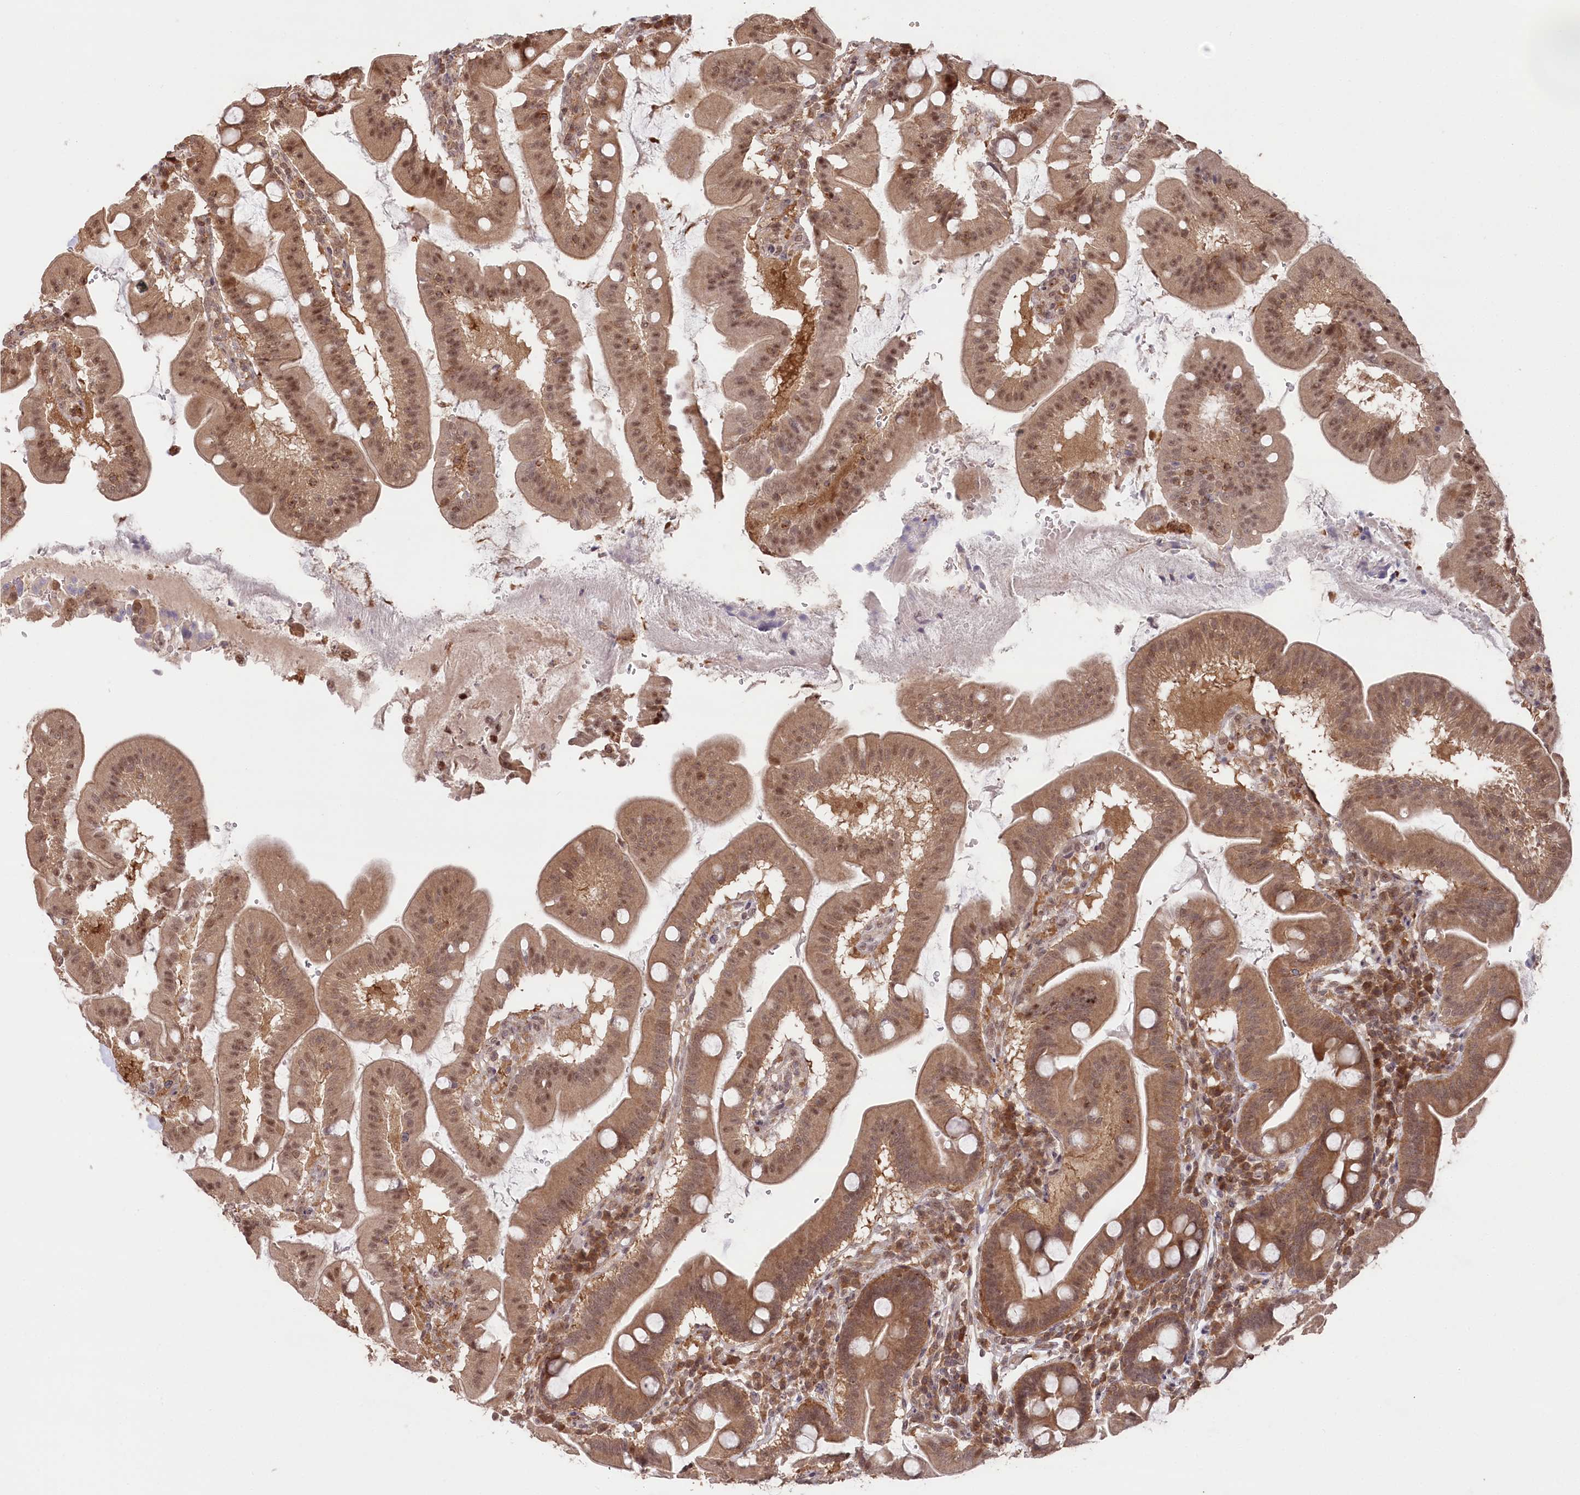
{"staining": {"intensity": "moderate", "quantity": ">75%", "location": "cytoplasmic/membranous,nuclear"}, "tissue": "duodenum", "cell_type": "Glandular cells", "image_type": "normal", "snomed": [{"axis": "morphology", "description": "Normal tissue, NOS"}, {"axis": "morphology", "description": "Adenocarcinoma, NOS"}, {"axis": "topography", "description": "Pancreas"}, {"axis": "topography", "description": "Duodenum"}], "caption": "Protein expression analysis of benign duodenum reveals moderate cytoplasmic/membranous,nuclear staining in about >75% of glandular cells. The staining was performed using DAB (3,3'-diaminobenzidine) to visualize the protein expression in brown, while the nuclei were stained in blue with hematoxylin (Magnification: 20x).", "gene": "CCSER2", "patient": {"sex": "male", "age": 50}}